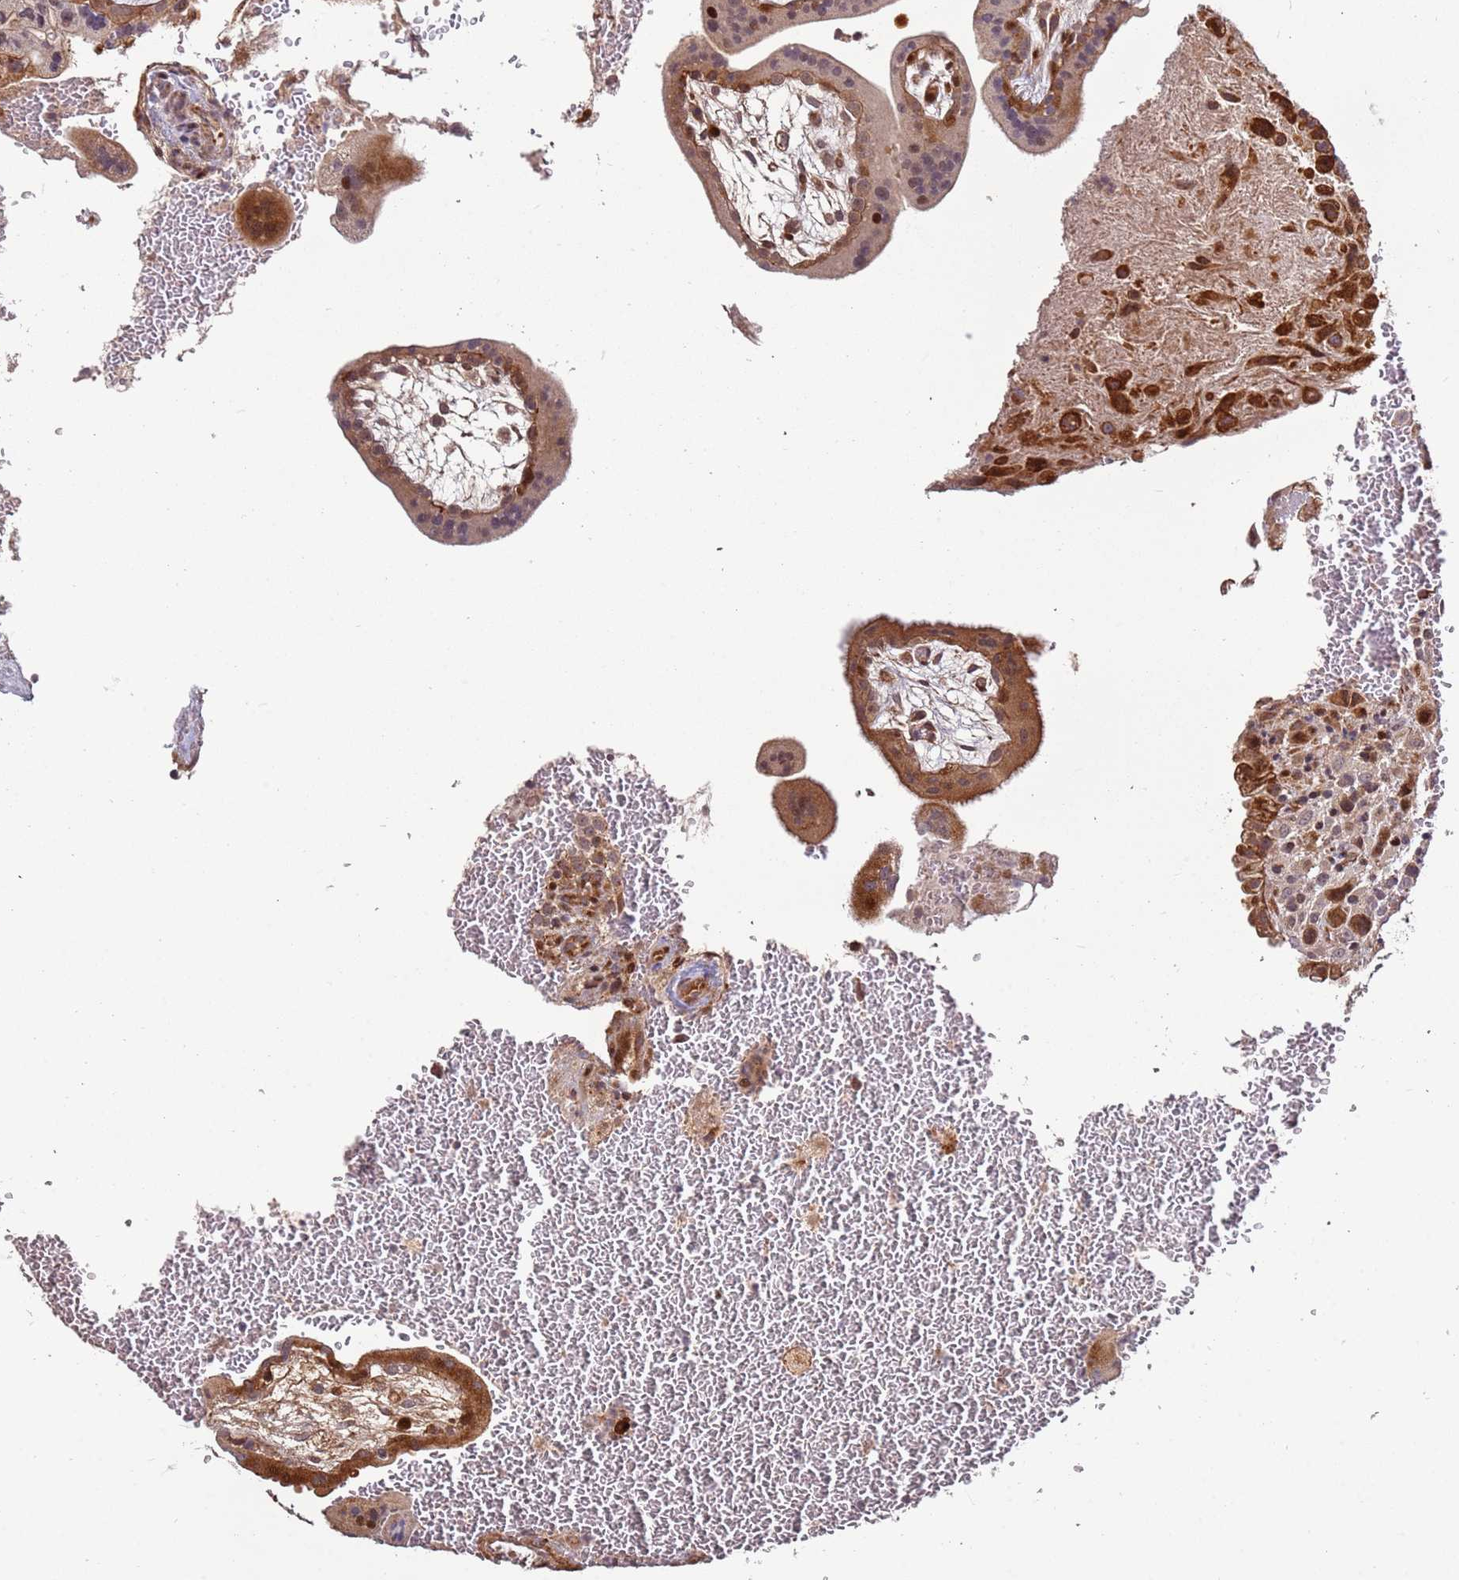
{"staining": {"intensity": "strong", "quantity": "25%-75%", "location": "cytoplasmic/membranous,nuclear"}, "tissue": "placenta", "cell_type": "Trophoblastic cells", "image_type": "normal", "snomed": [{"axis": "morphology", "description": "Normal tissue, NOS"}, {"axis": "topography", "description": "Placenta"}], "caption": "A brown stain shows strong cytoplasmic/membranous,nuclear staining of a protein in trophoblastic cells of normal human placenta.", "gene": "RHBDL1", "patient": {"sex": "female", "age": 35}}